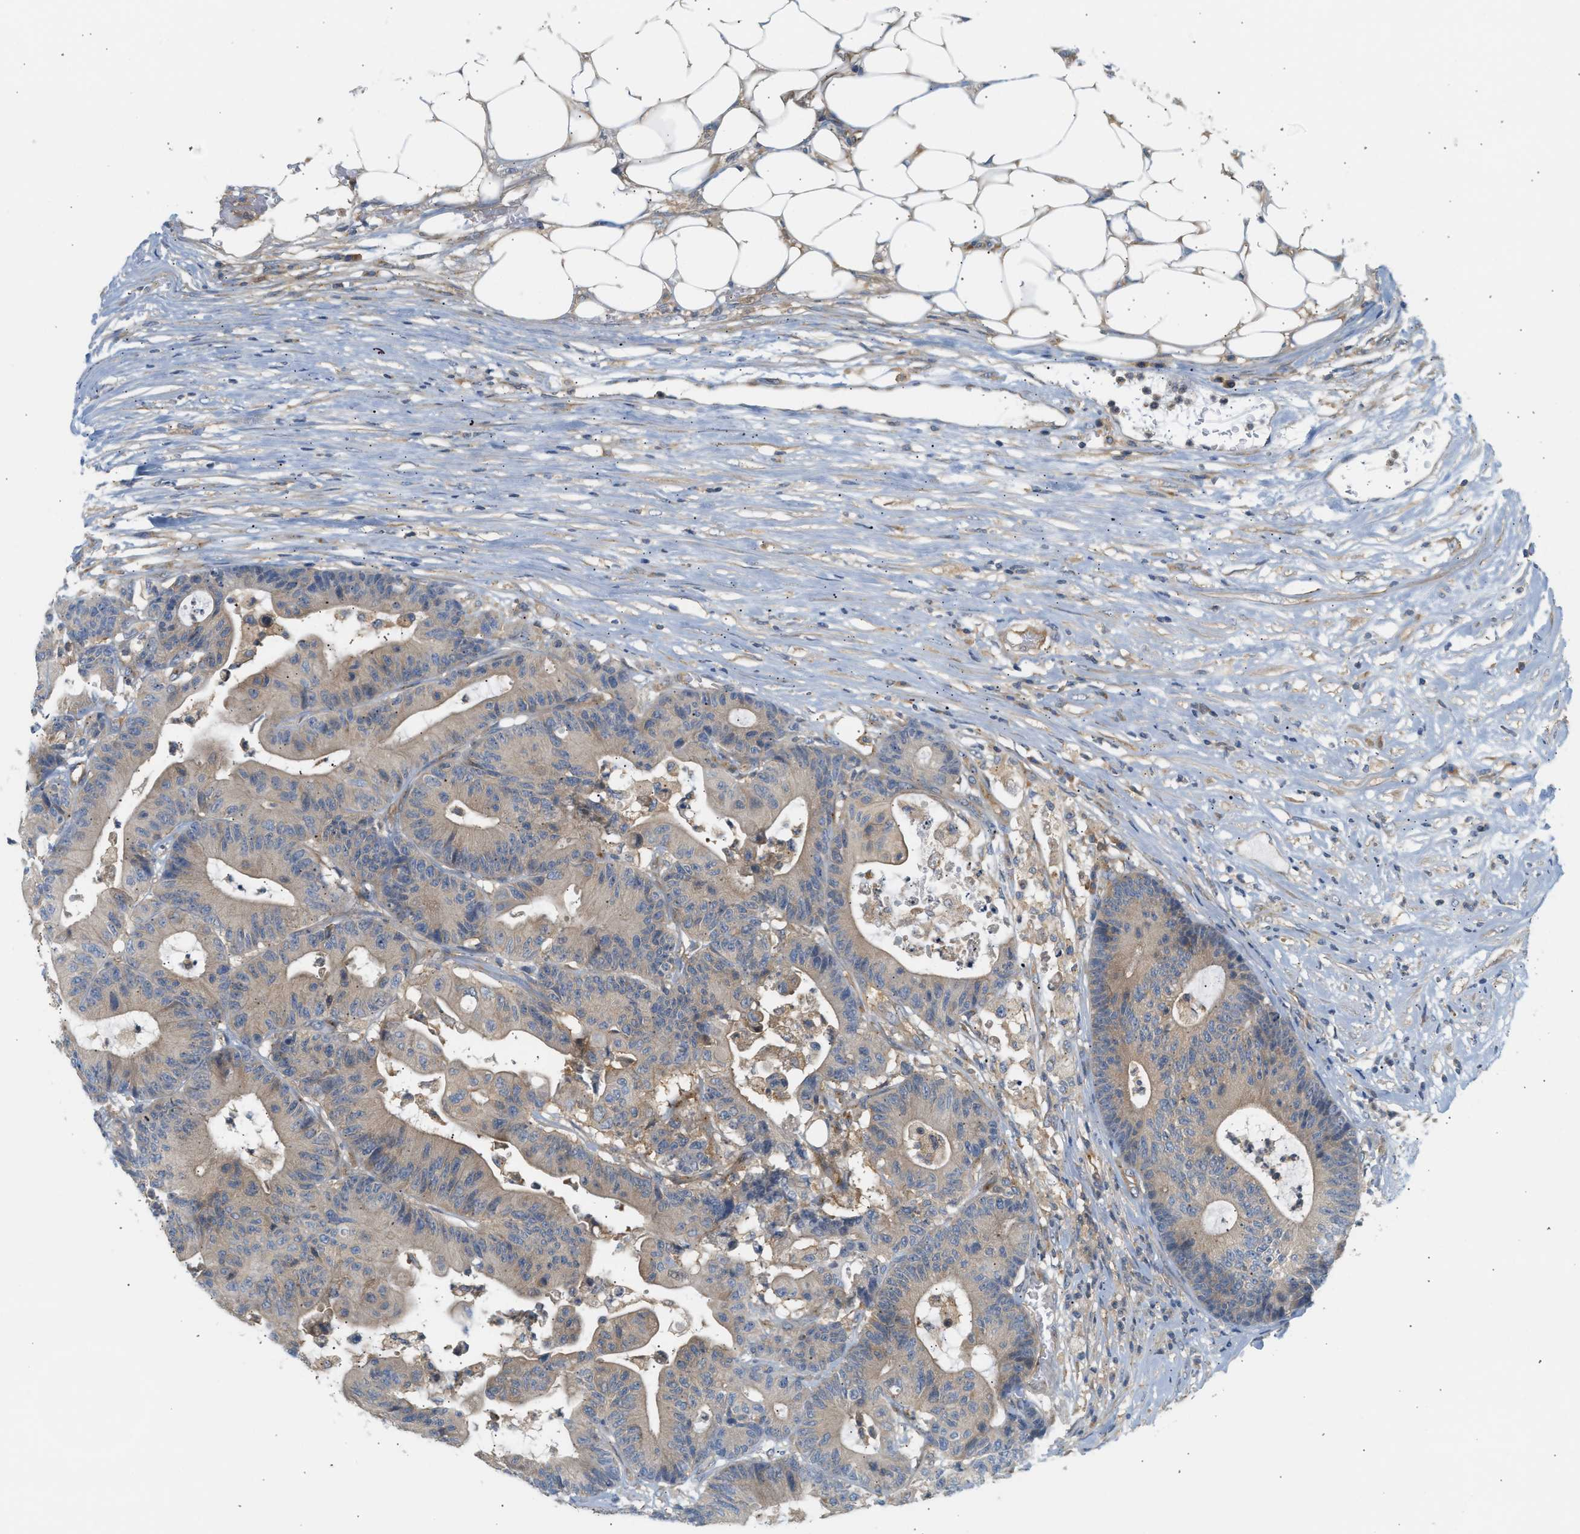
{"staining": {"intensity": "weak", "quantity": ">75%", "location": "cytoplasmic/membranous"}, "tissue": "colorectal cancer", "cell_type": "Tumor cells", "image_type": "cancer", "snomed": [{"axis": "morphology", "description": "Adenocarcinoma, NOS"}, {"axis": "topography", "description": "Colon"}], "caption": "Colorectal adenocarcinoma was stained to show a protein in brown. There is low levels of weak cytoplasmic/membranous staining in about >75% of tumor cells.", "gene": "PAFAH1B1", "patient": {"sex": "female", "age": 84}}